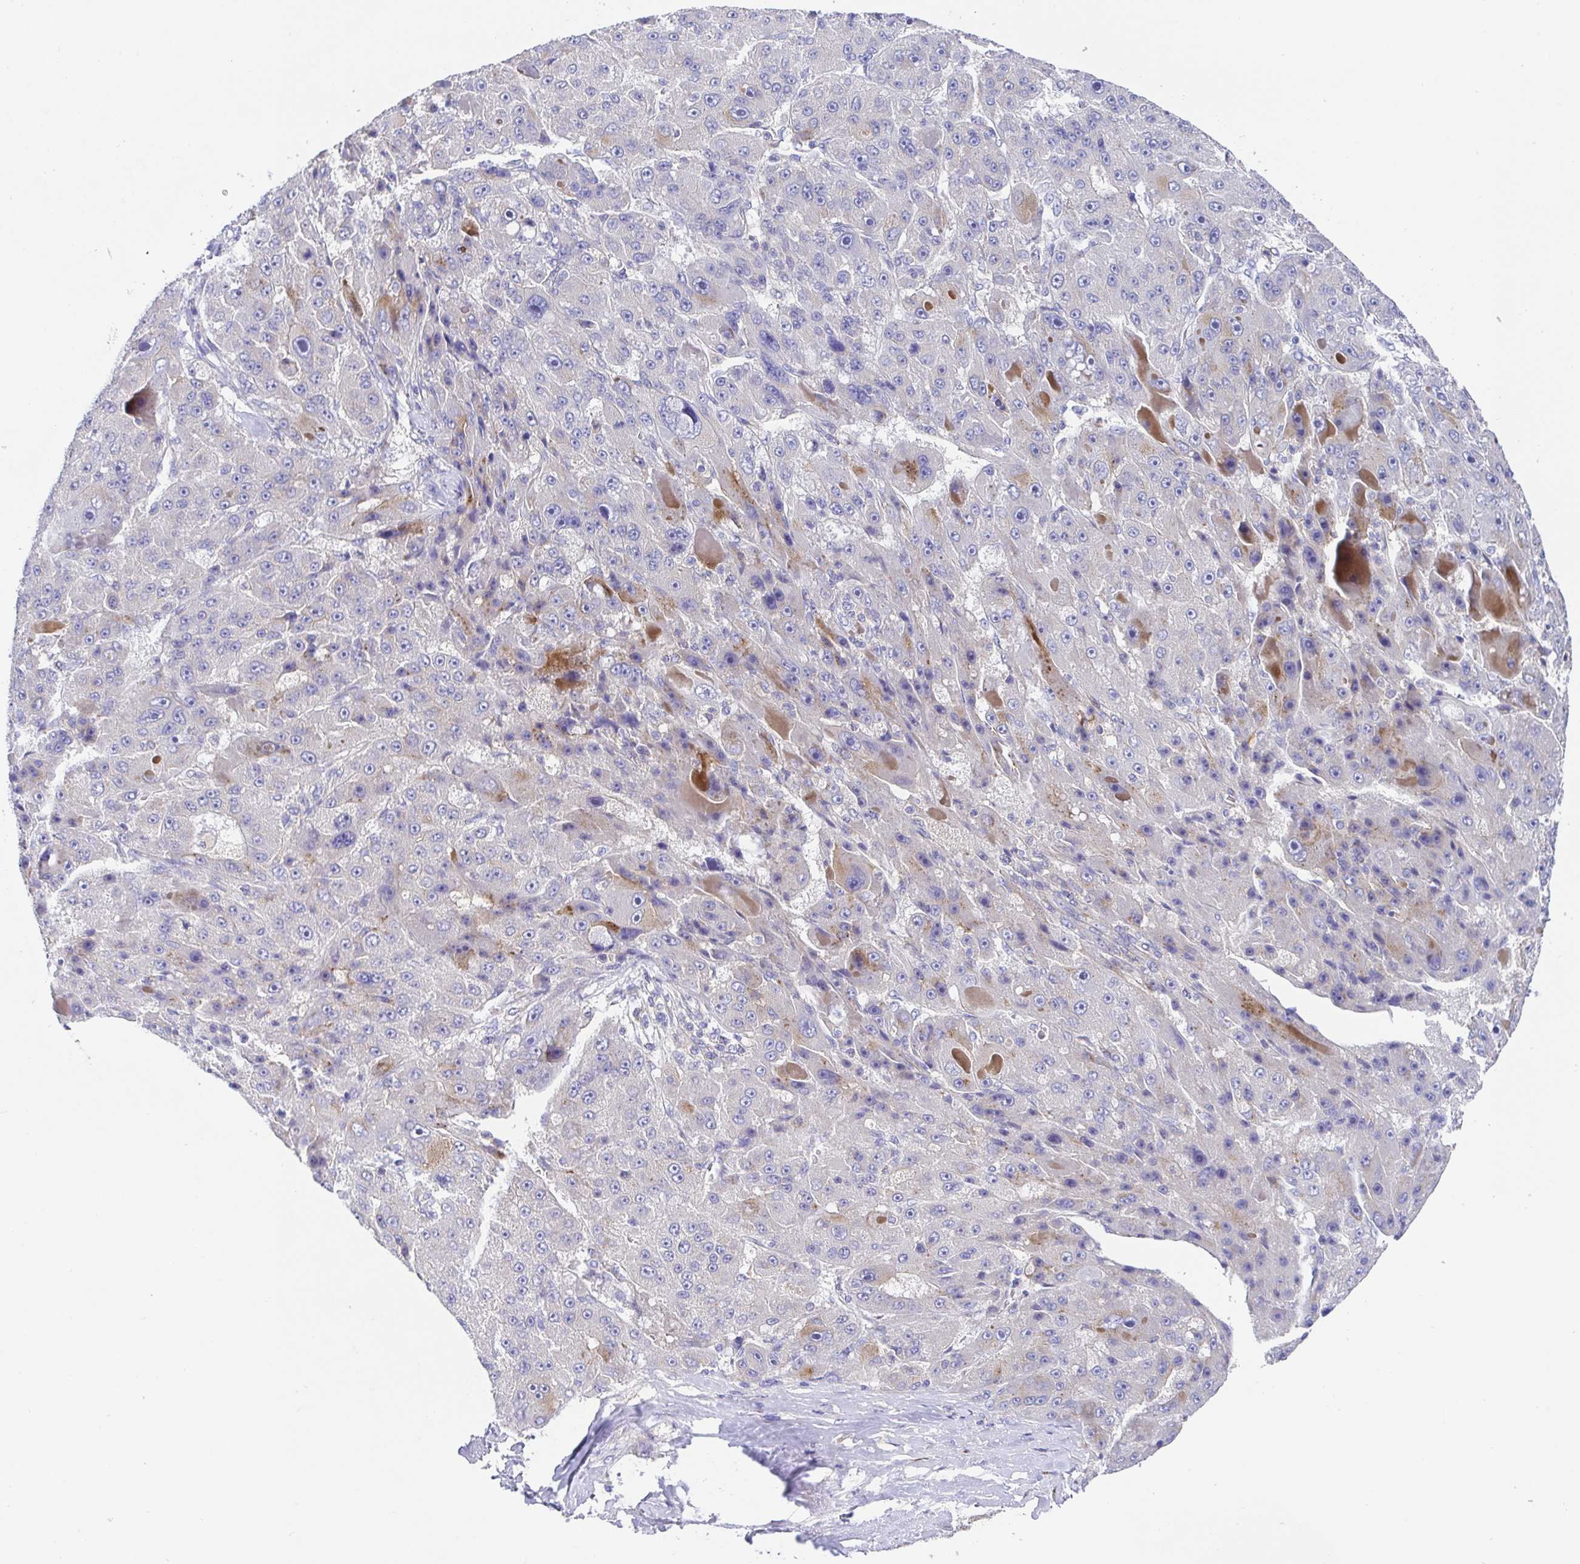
{"staining": {"intensity": "negative", "quantity": "none", "location": "none"}, "tissue": "liver cancer", "cell_type": "Tumor cells", "image_type": "cancer", "snomed": [{"axis": "morphology", "description": "Carcinoma, Hepatocellular, NOS"}, {"axis": "topography", "description": "Liver"}], "caption": "Tumor cells are negative for protein expression in human liver hepatocellular carcinoma.", "gene": "GOLGA1", "patient": {"sex": "male", "age": 76}}